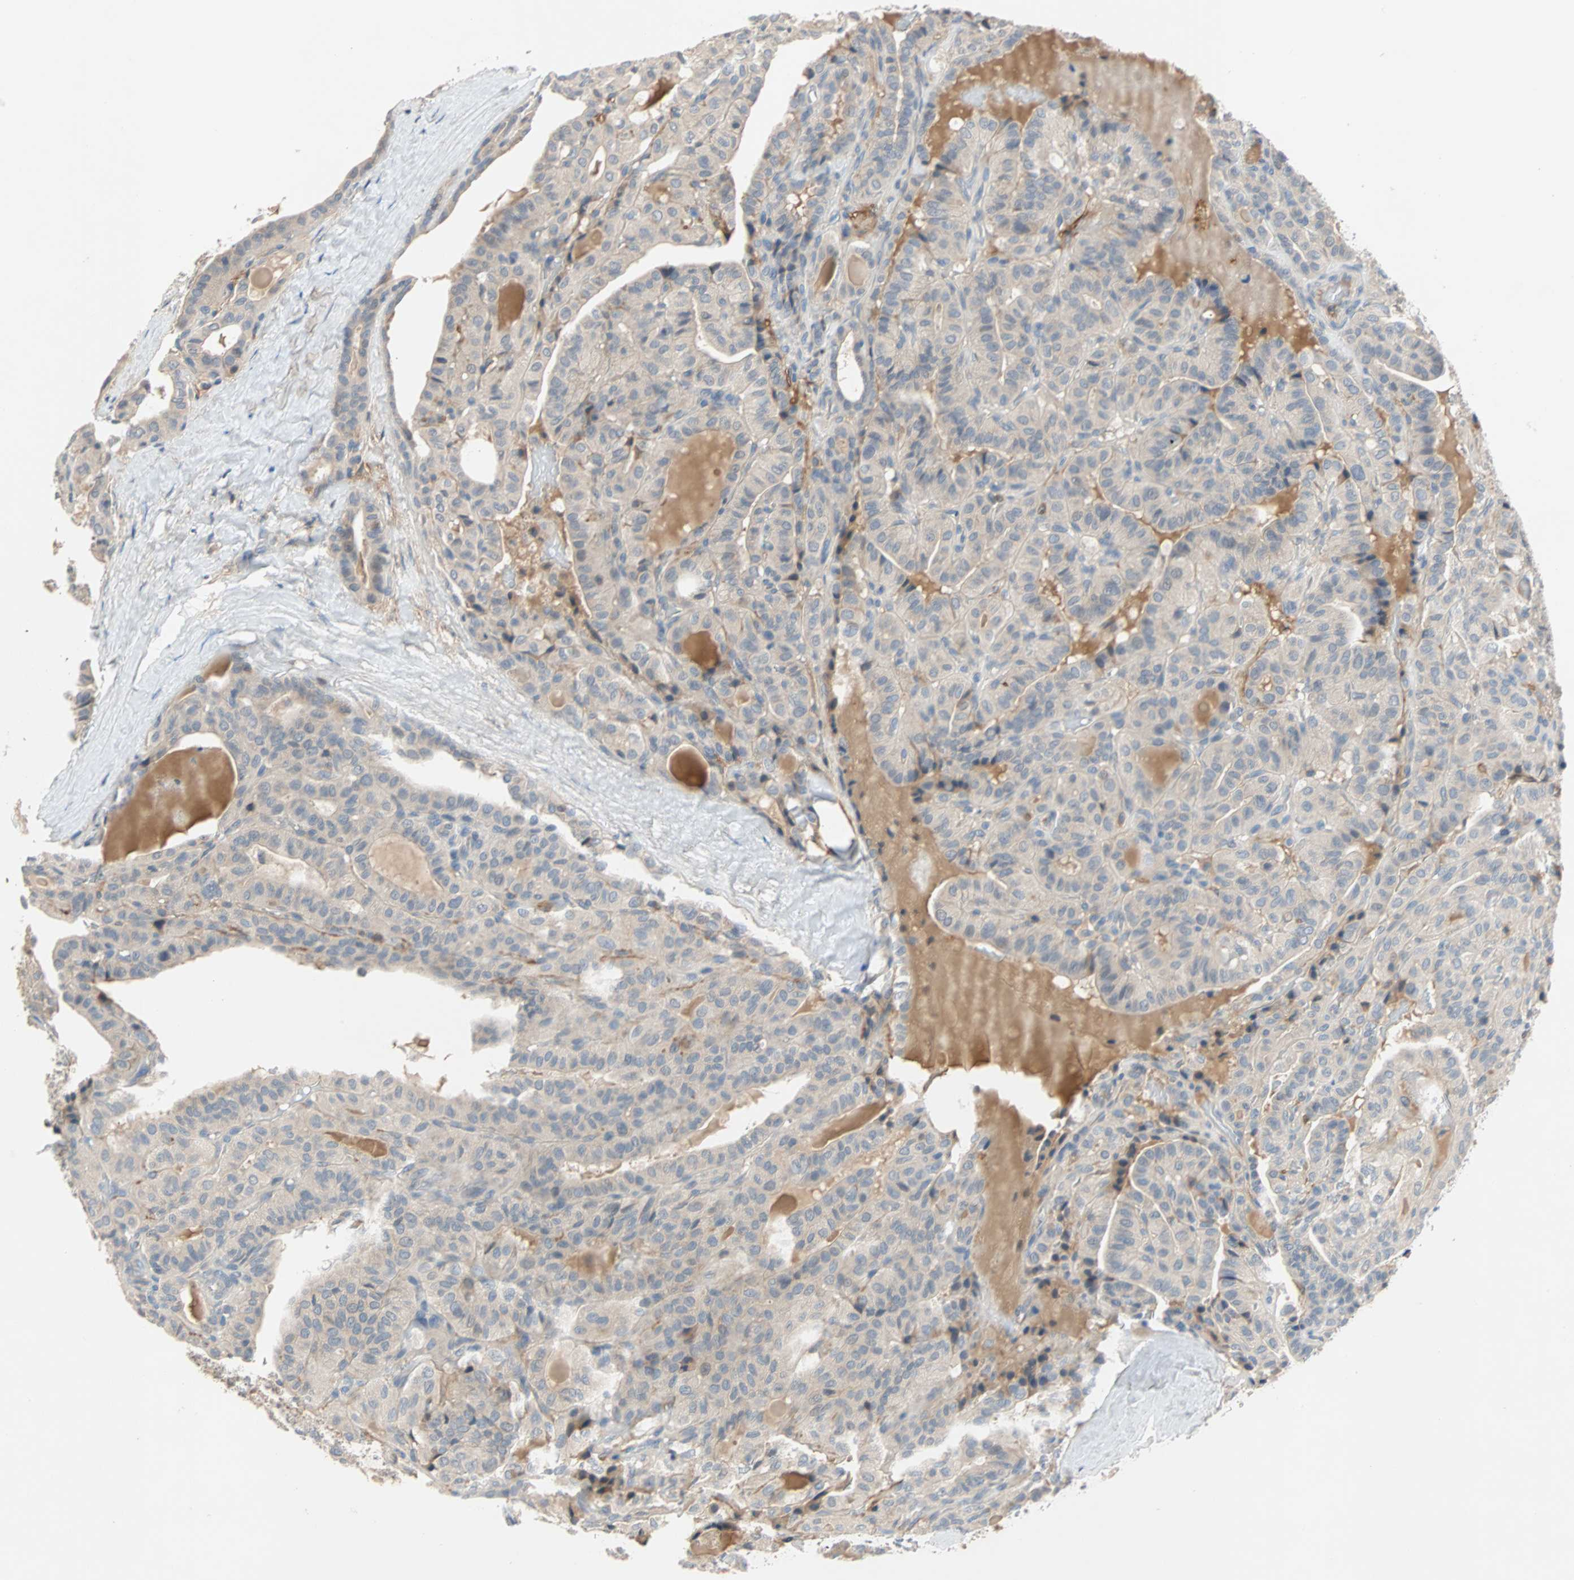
{"staining": {"intensity": "negative", "quantity": "none", "location": "none"}, "tissue": "thyroid cancer", "cell_type": "Tumor cells", "image_type": "cancer", "snomed": [{"axis": "morphology", "description": "Papillary adenocarcinoma, NOS"}, {"axis": "topography", "description": "Thyroid gland"}], "caption": "This is a image of immunohistochemistry staining of thyroid papillary adenocarcinoma, which shows no expression in tumor cells.", "gene": "MAP4K1", "patient": {"sex": "male", "age": 77}}